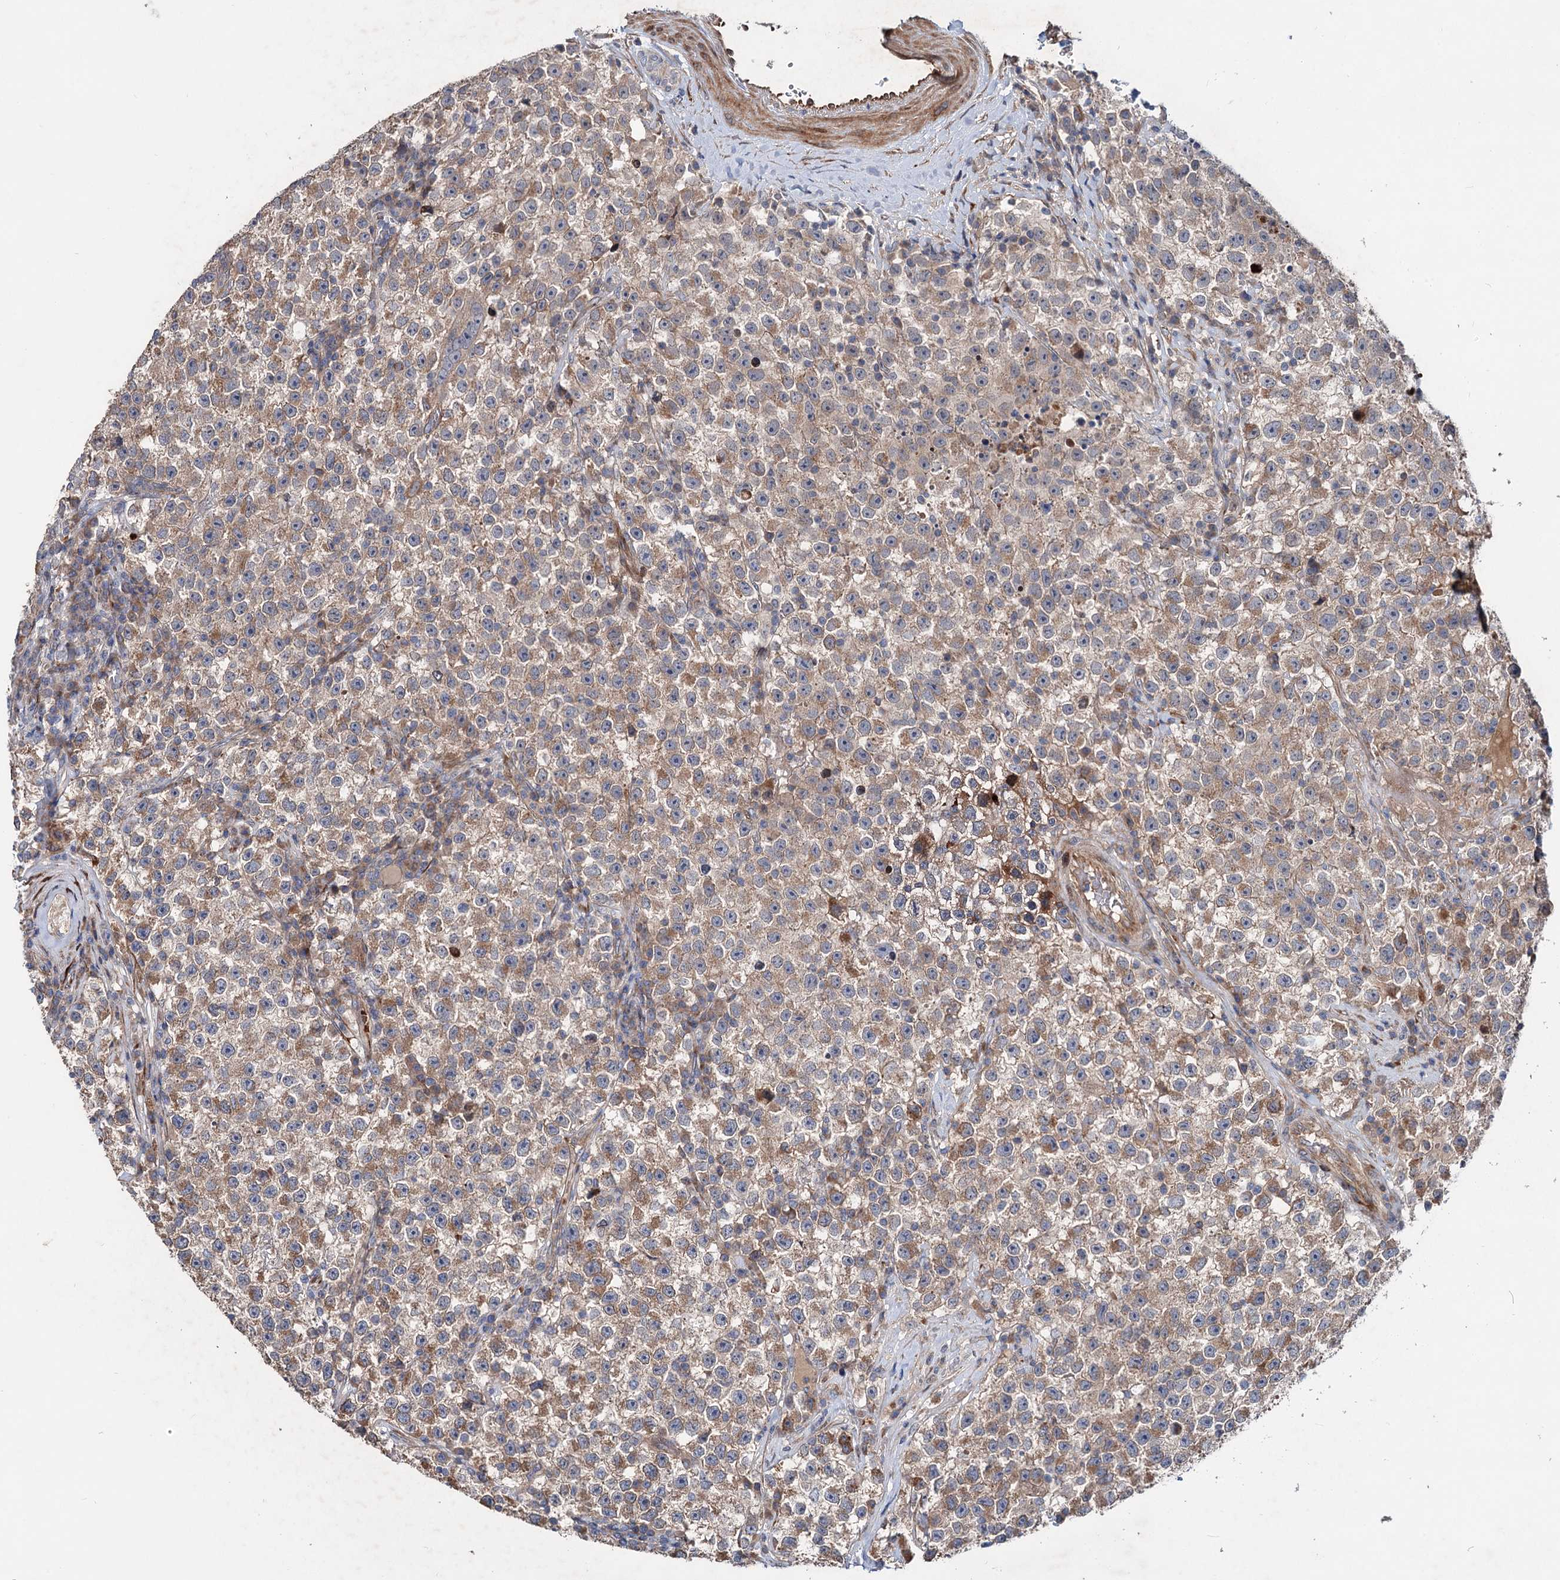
{"staining": {"intensity": "moderate", "quantity": ">75%", "location": "cytoplasmic/membranous"}, "tissue": "testis cancer", "cell_type": "Tumor cells", "image_type": "cancer", "snomed": [{"axis": "morphology", "description": "Seminoma, NOS"}, {"axis": "topography", "description": "Testis"}], "caption": "Protein analysis of testis cancer (seminoma) tissue shows moderate cytoplasmic/membranous positivity in approximately >75% of tumor cells. The staining is performed using DAB (3,3'-diaminobenzidine) brown chromogen to label protein expression. The nuclei are counter-stained blue using hematoxylin.", "gene": "PTDSS2", "patient": {"sex": "male", "age": 22}}